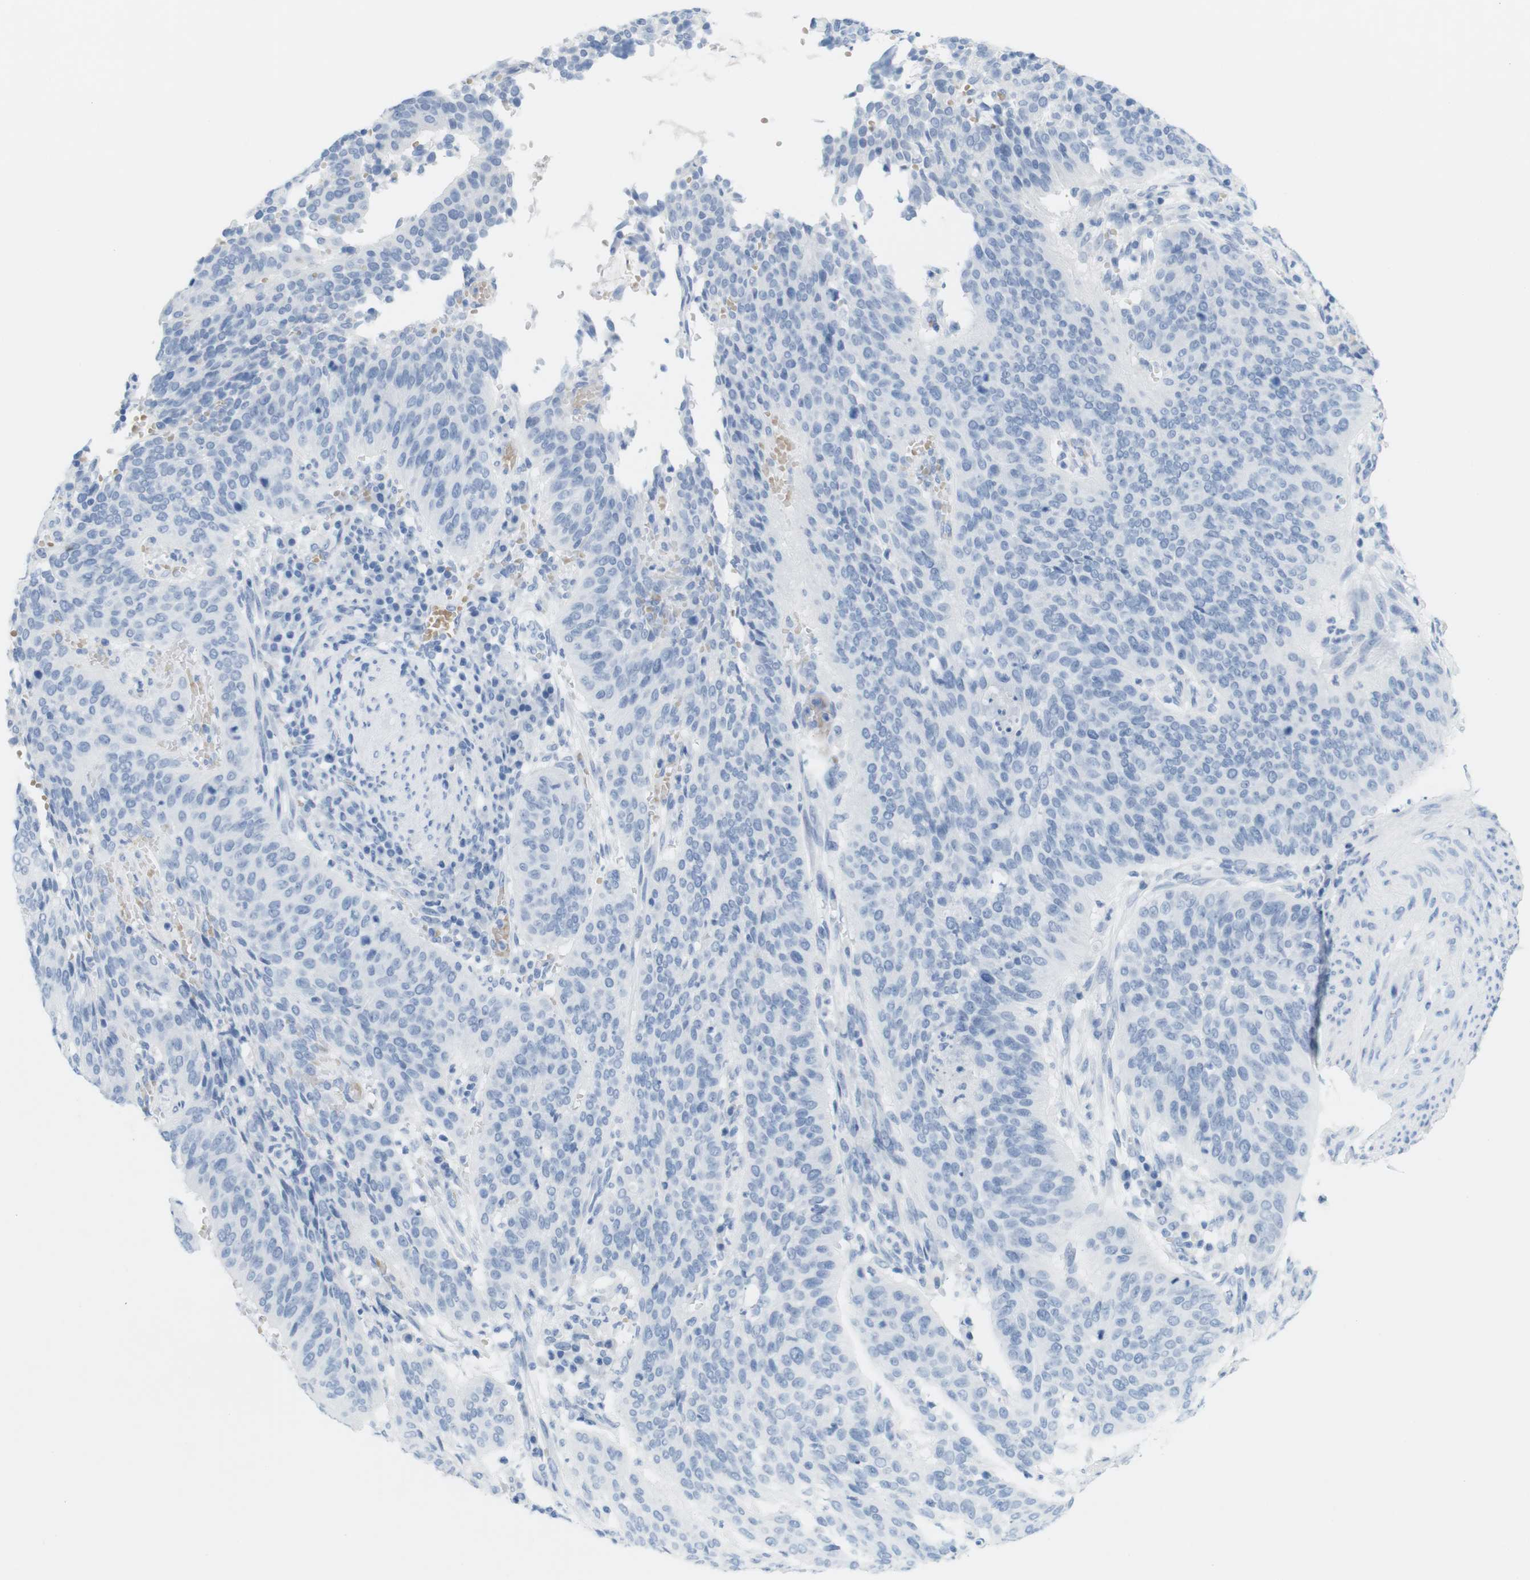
{"staining": {"intensity": "negative", "quantity": "none", "location": "none"}, "tissue": "cervical cancer", "cell_type": "Tumor cells", "image_type": "cancer", "snomed": [{"axis": "morphology", "description": "Normal tissue, NOS"}, {"axis": "morphology", "description": "Squamous cell carcinoma, NOS"}, {"axis": "topography", "description": "Cervix"}], "caption": "There is no significant staining in tumor cells of cervical cancer.", "gene": "TNNT2", "patient": {"sex": "female", "age": 39}}